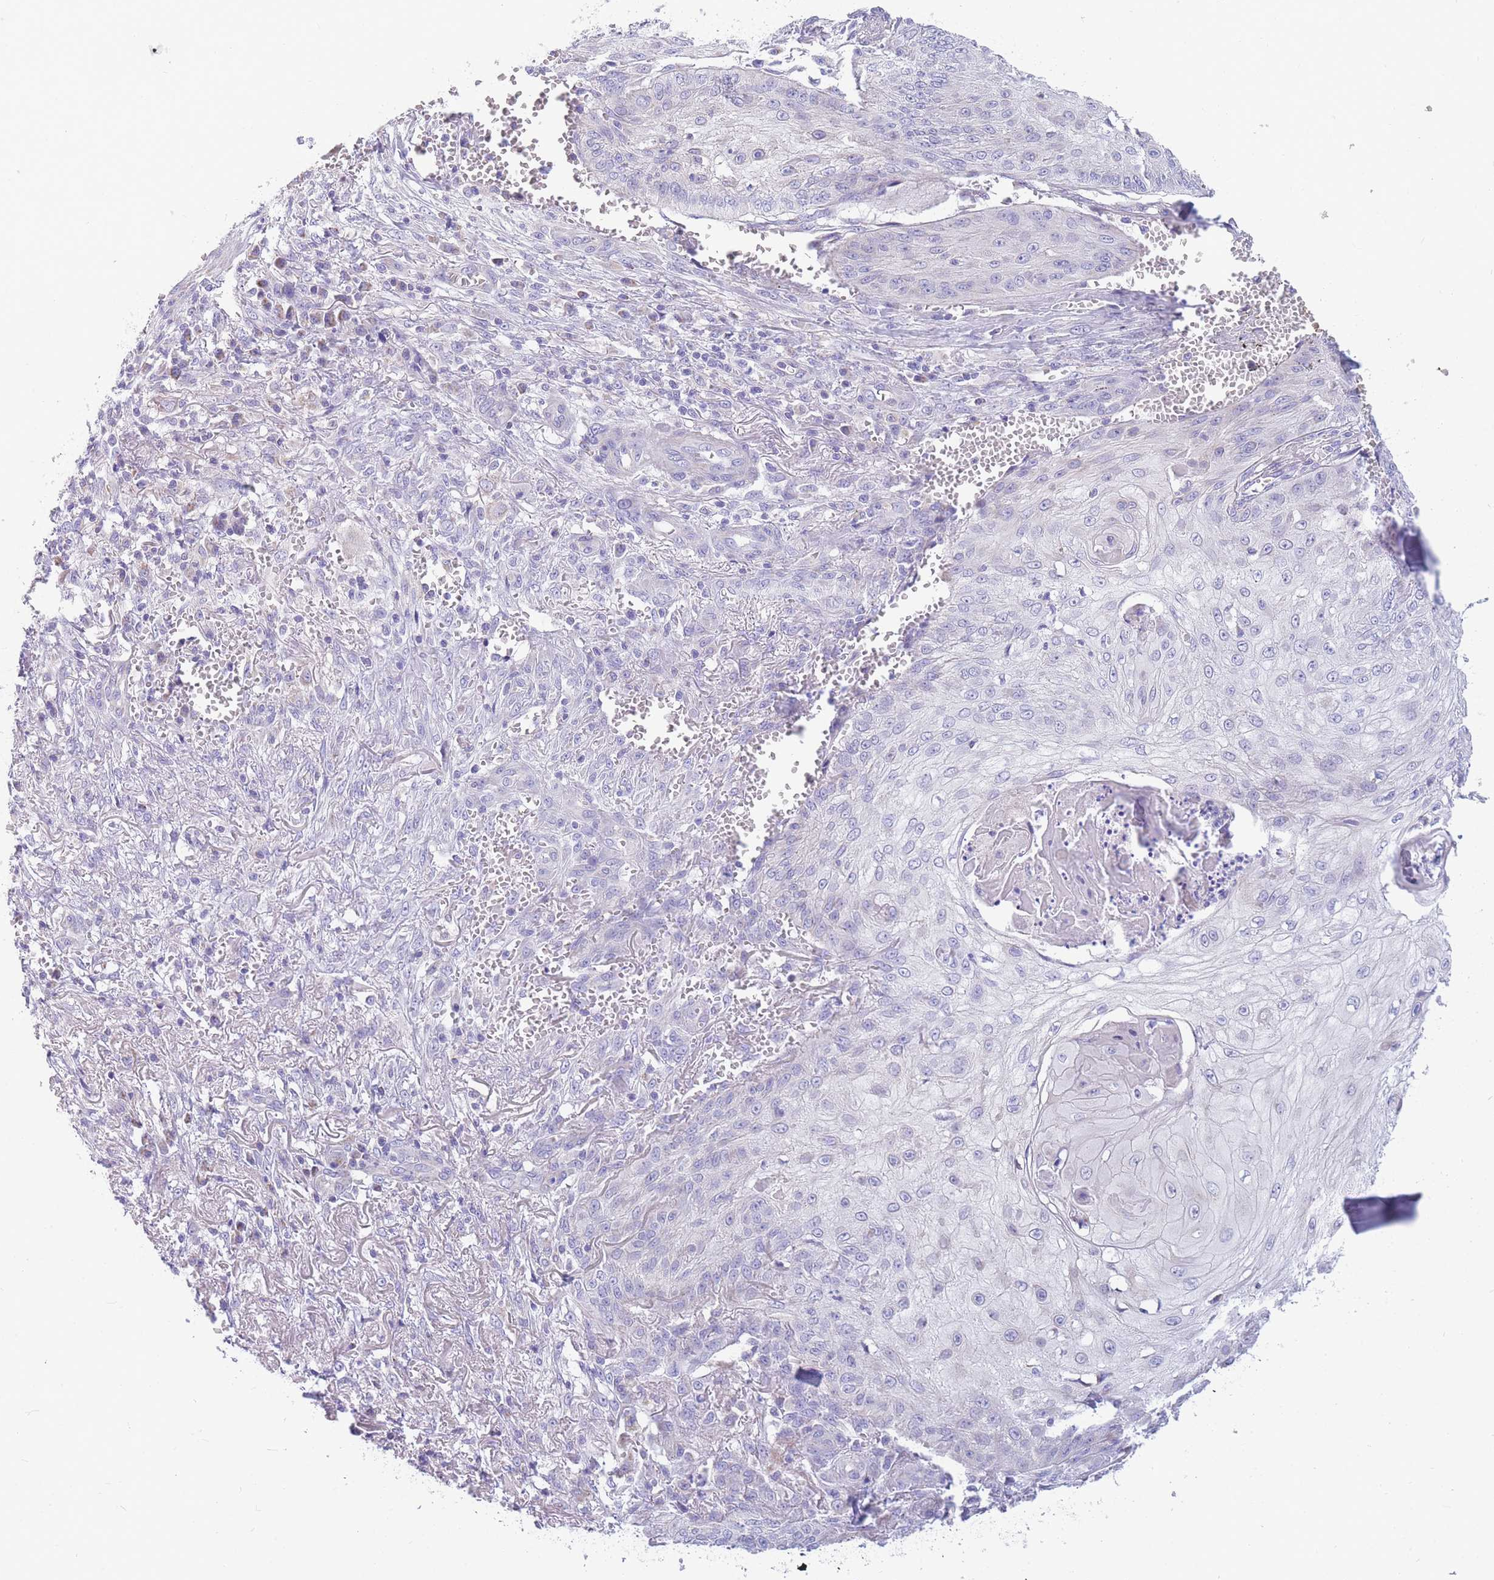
{"staining": {"intensity": "negative", "quantity": "none", "location": "none"}, "tissue": "skin cancer", "cell_type": "Tumor cells", "image_type": "cancer", "snomed": [{"axis": "morphology", "description": "Squamous cell carcinoma, NOS"}, {"axis": "topography", "description": "Skin"}], "caption": "This micrograph is of squamous cell carcinoma (skin) stained with IHC to label a protein in brown with the nuclei are counter-stained blue. There is no expression in tumor cells.", "gene": "DHRS11", "patient": {"sex": "male", "age": 70}}